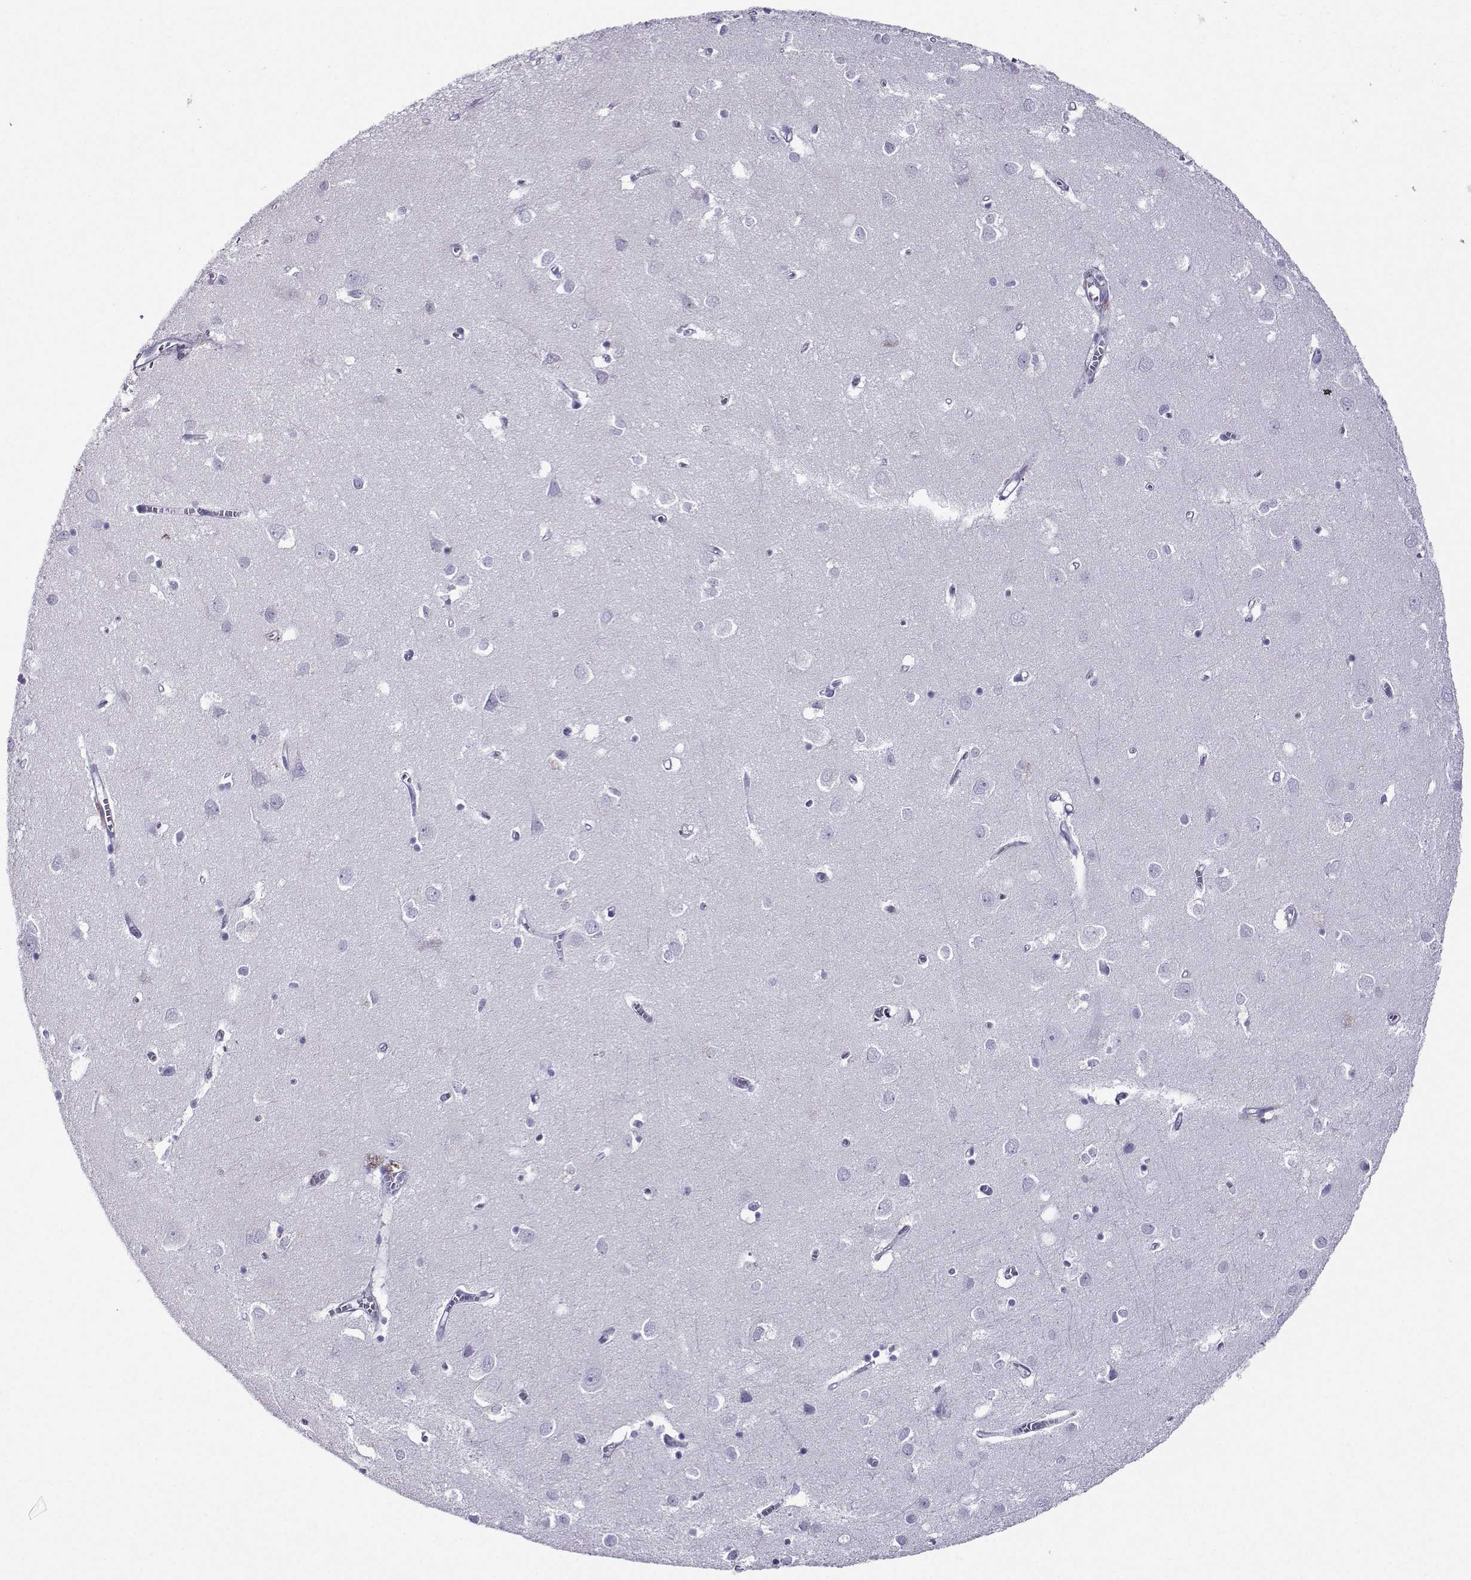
{"staining": {"intensity": "negative", "quantity": "none", "location": "none"}, "tissue": "cerebral cortex", "cell_type": "Endothelial cells", "image_type": "normal", "snomed": [{"axis": "morphology", "description": "Normal tissue, NOS"}, {"axis": "topography", "description": "Cerebral cortex"}], "caption": "DAB immunohistochemical staining of normal human cerebral cortex displays no significant staining in endothelial cells.", "gene": "CRYBB1", "patient": {"sex": "male", "age": 70}}